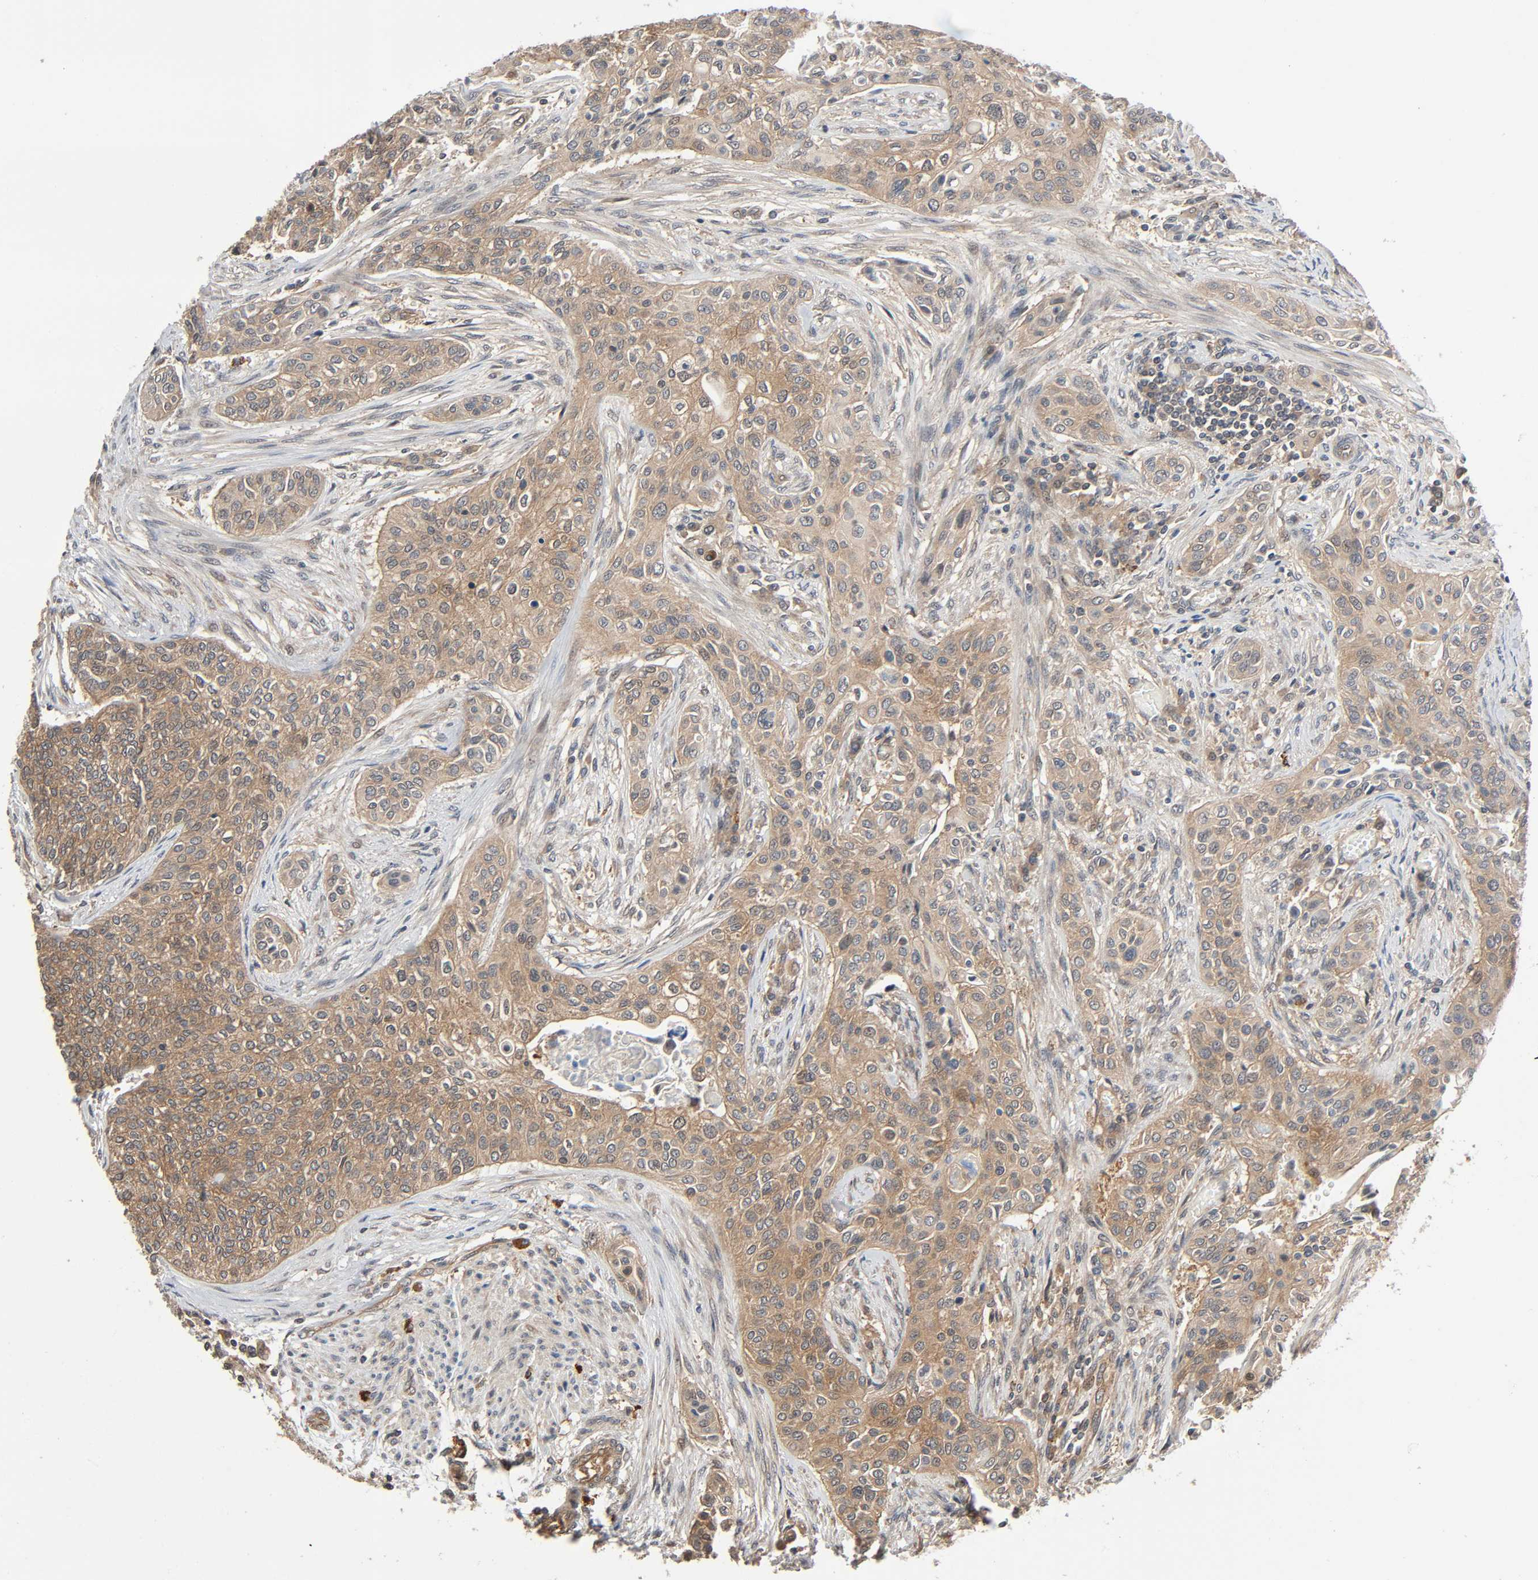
{"staining": {"intensity": "moderate", "quantity": ">75%", "location": "cytoplasmic/membranous"}, "tissue": "urothelial cancer", "cell_type": "Tumor cells", "image_type": "cancer", "snomed": [{"axis": "morphology", "description": "Urothelial carcinoma, High grade"}, {"axis": "topography", "description": "Urinary bladder"}], "caption": "Moderate cytoplasmic/membranous protein staining is seen in about >75% of tumor cells in urothelial cancer.", "gene": "PPP2R1B", "patient": {"sex": "male", "age": 74}}